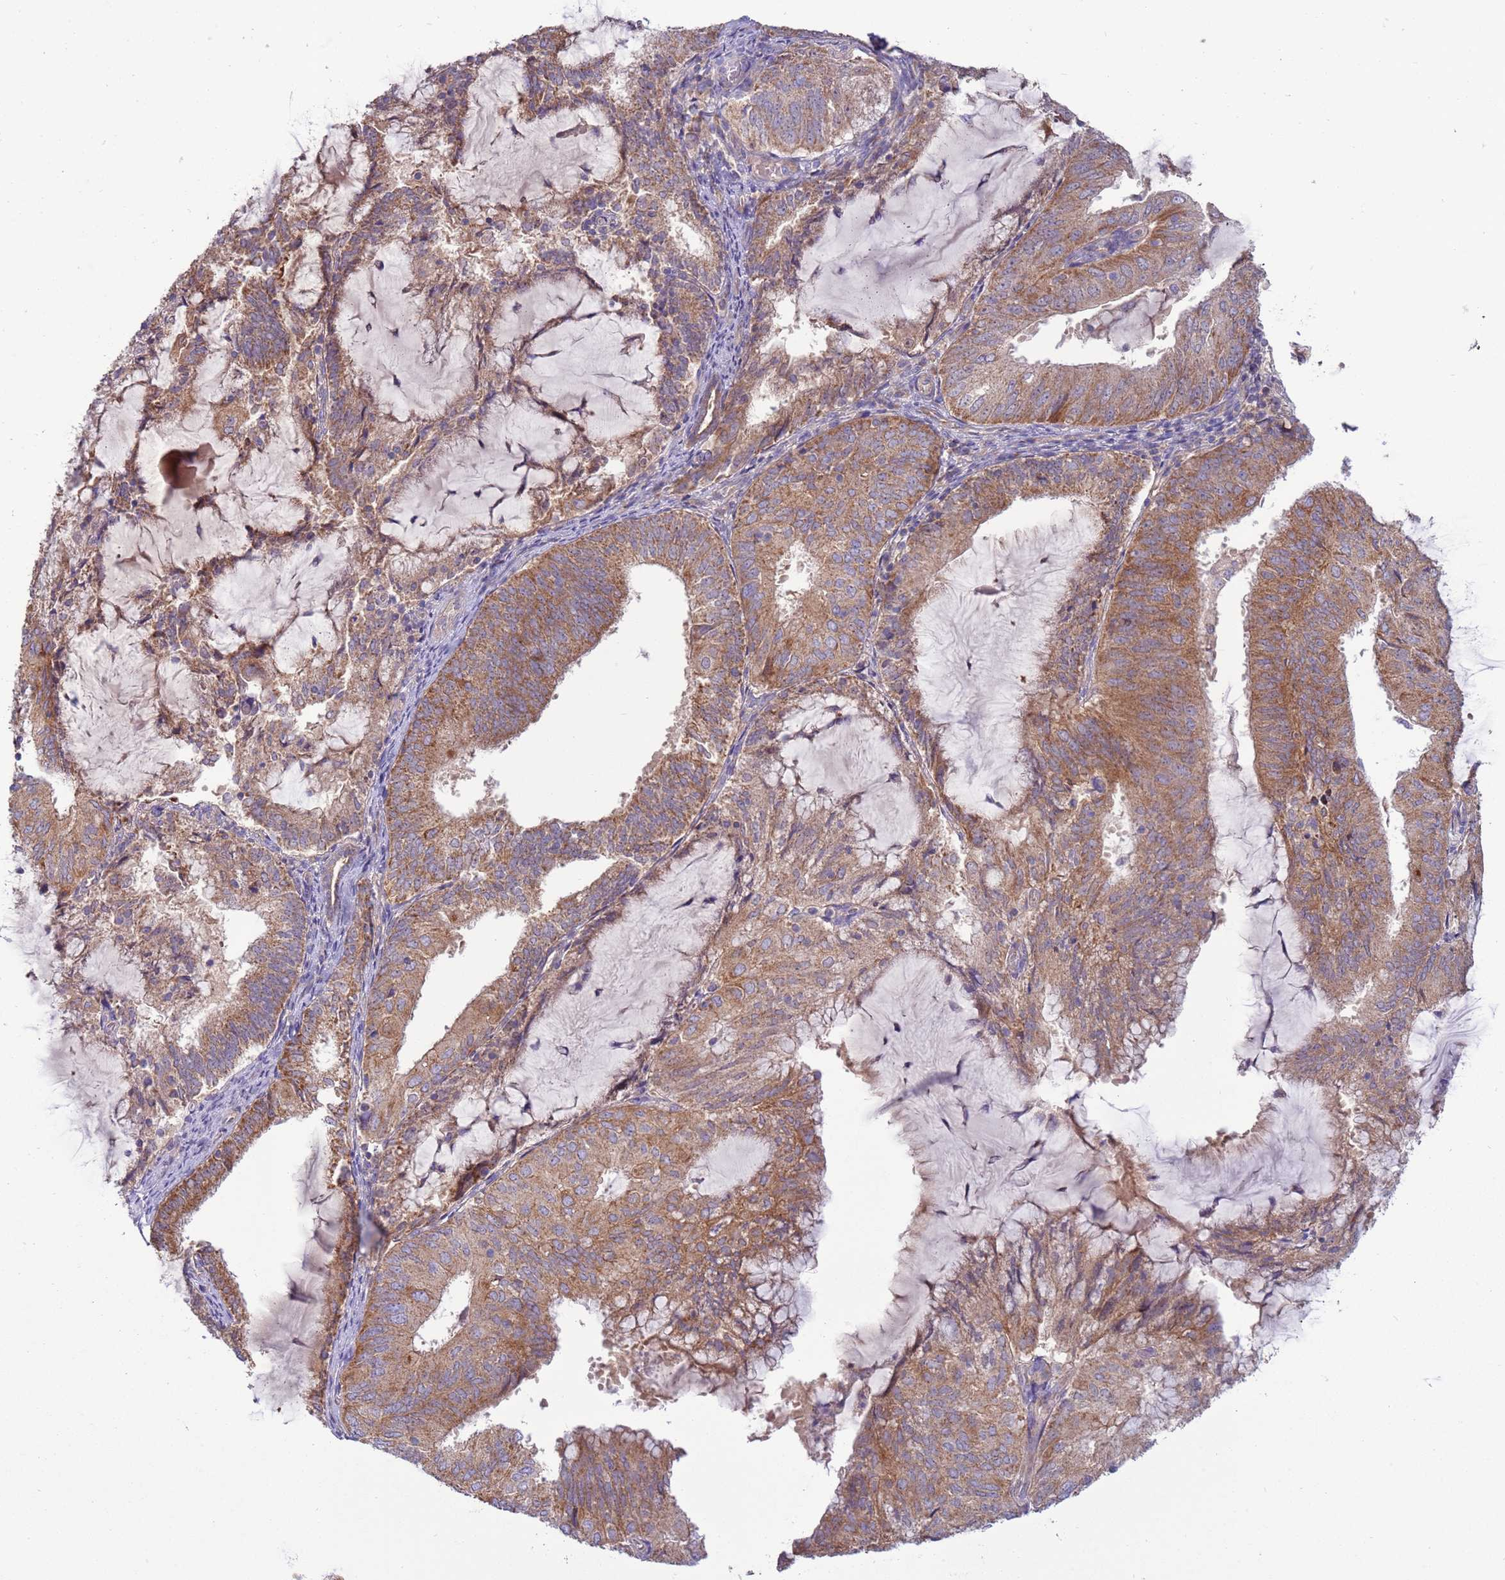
{"staining": {"intensity": "moderate", "quantity": ">75%", "location": "cytoplasmic/membranous"}, "tissue": "endometrial cancer", "cell_type": "Tumor cells", "image_type": "cancer", "snomed": [{"axis": "morphology", "description": "Adenocarcinoma, NOS"}, {"axis": "topography", "description": "Endometrium"}], "caption": "A medium amount of moderate cytoplasmic/membranous positivity is present in approximately >75% of tumor cells in endometrial cancer (adenocarcinoma) tissue. (DAB (3,3'-diaminobenzidine) IHC with brightfield microscopy, high magnification).", "gene": "UQCRQ", "patient": {"sex": "female", "age": 81}}